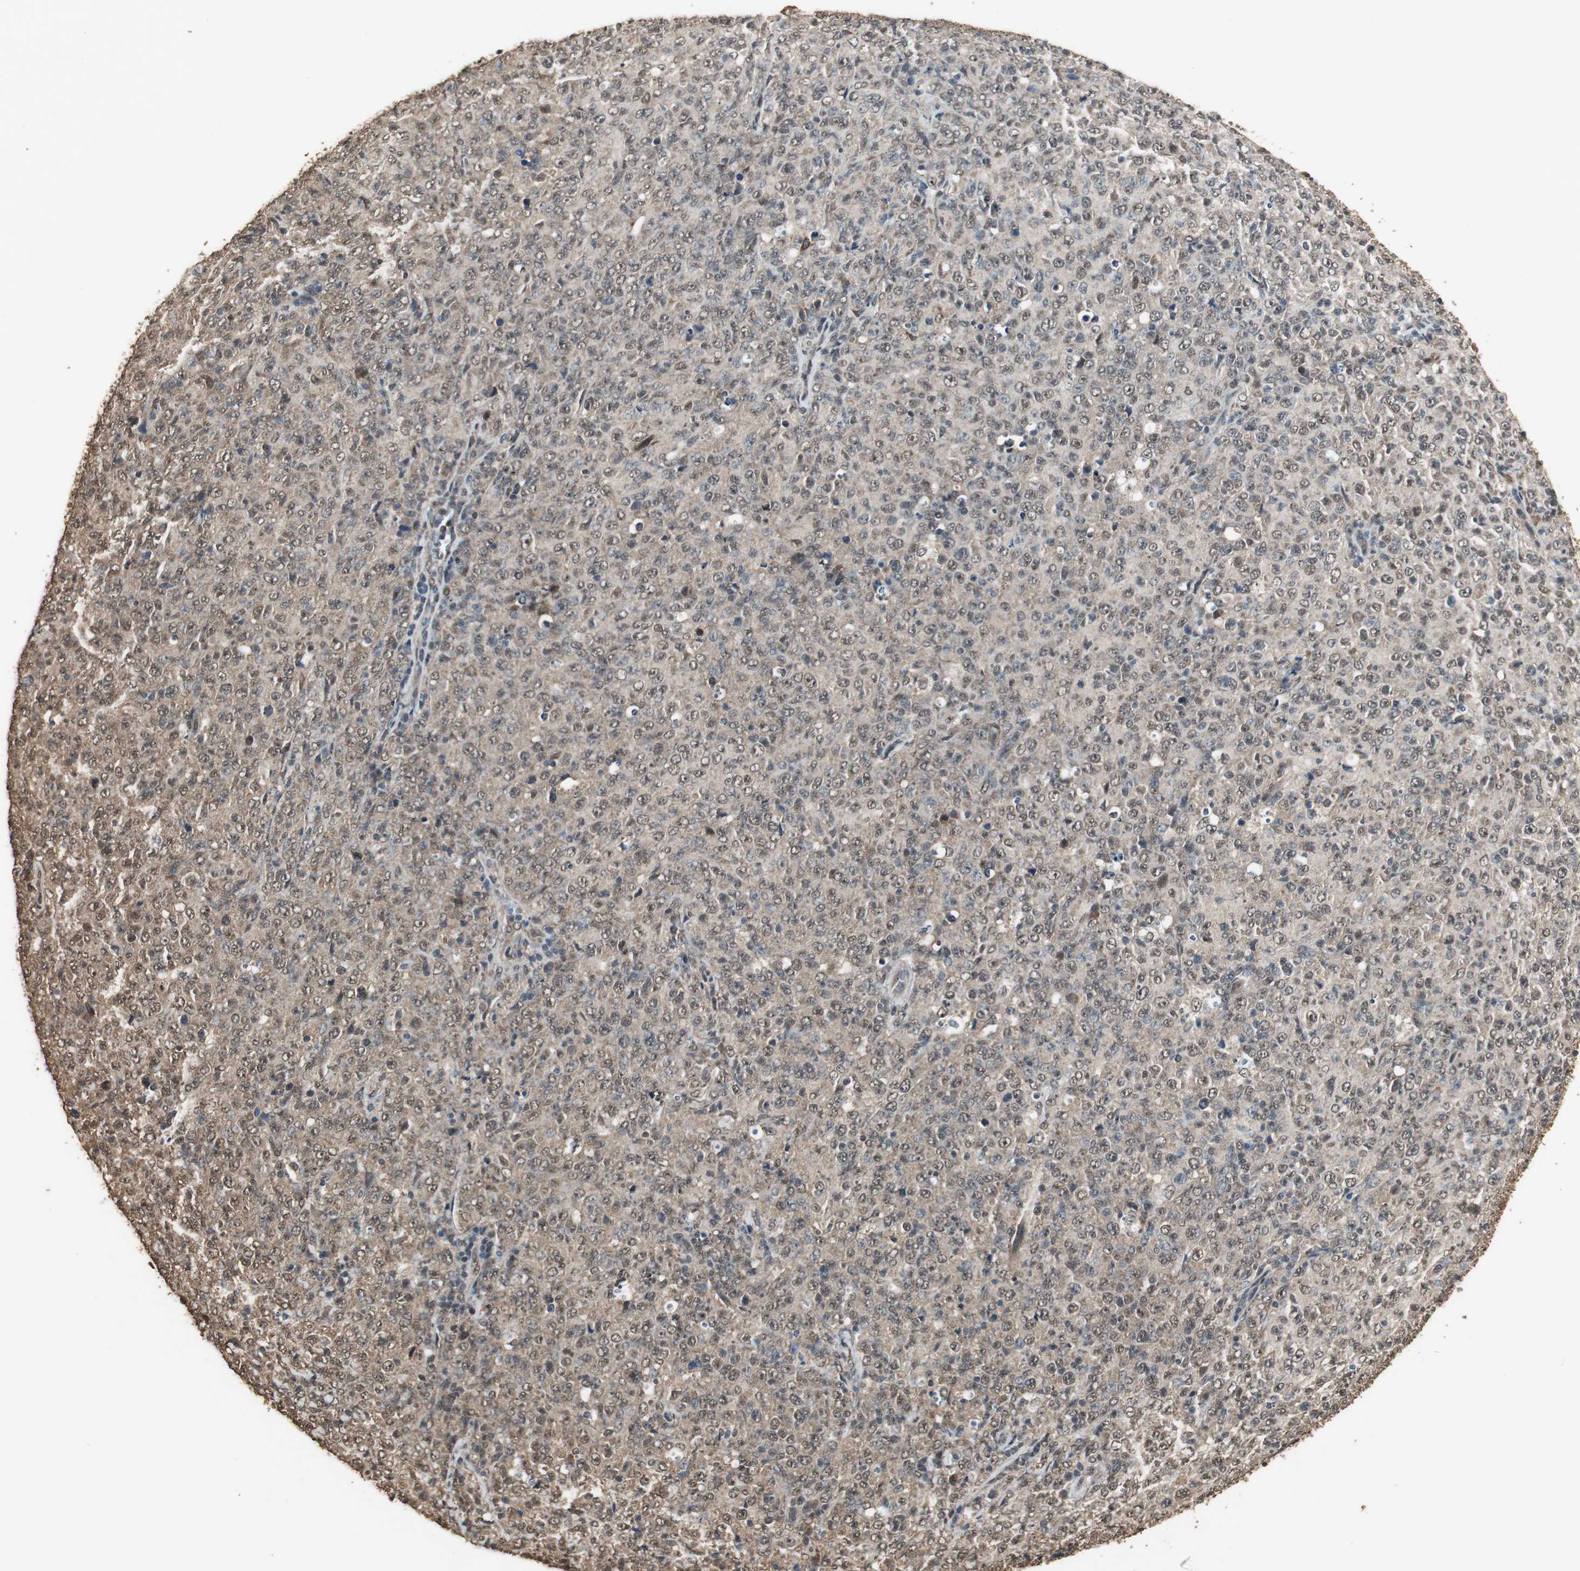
{"staining": {"intensity": "moderate", "quantity": ">75%", "location": "cytoplasmic/membranous,nuclear"}, "tissue": "lymphoma", "cell_type": "Tumor cells", "image_type": "cancer", "snomed": [{"axis": "morphology", "description": "Malignant lymphoma, non-Hodgkin's type, High grade"}, {"axis": "topography", "description": "Tonsil"}], "caption": "A photomicrograph of lymphoma stained for a protein reveals moderate cytoplasmic/membranous and nuclear brown staining in tumor cells.", "gene": "PPP1R13B", "patient": {"sex": "female", "age": 36}}